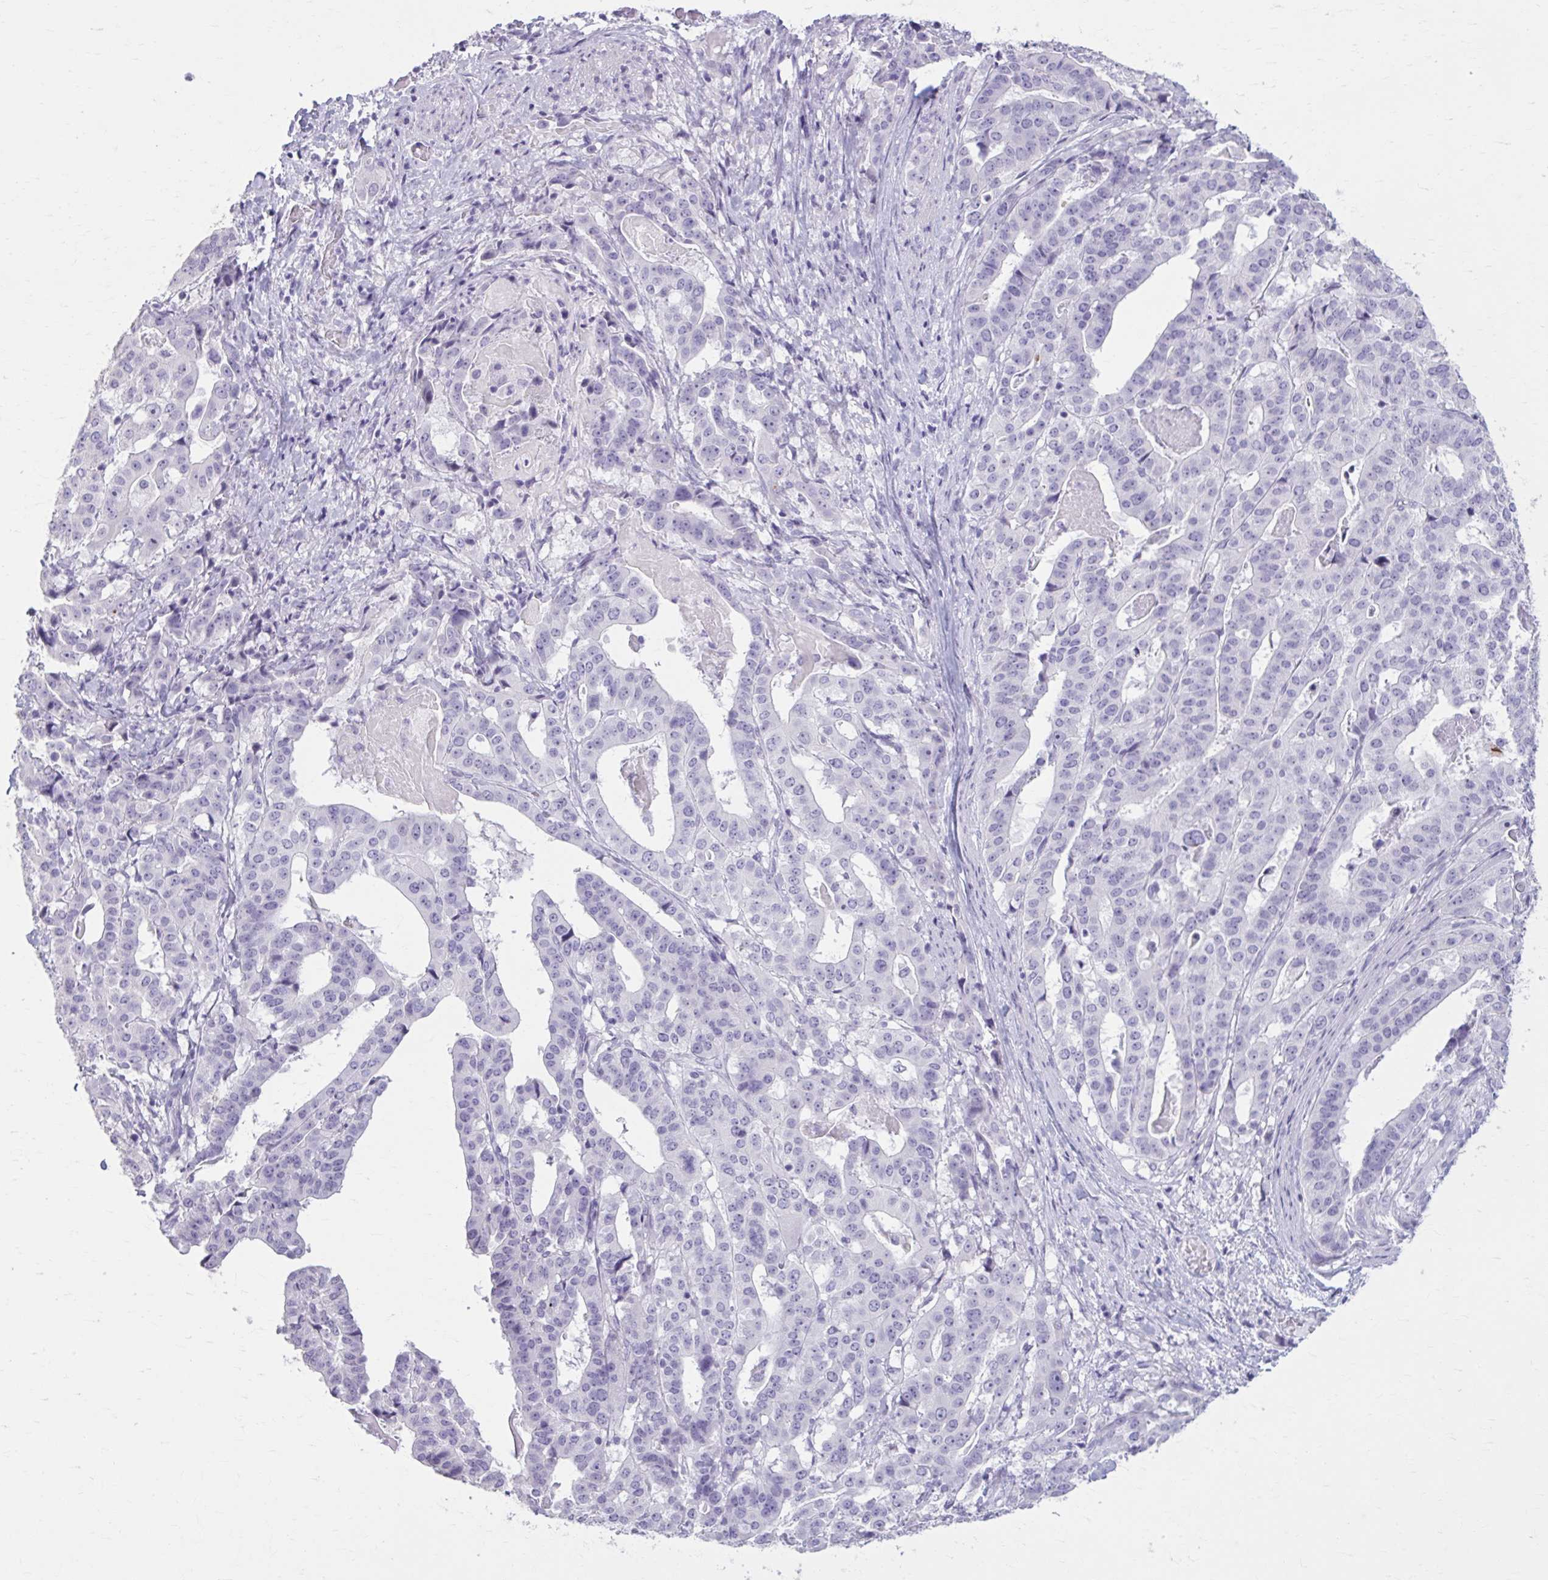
{"staining": {"intensity": "negative", "quantity": "none", "location": "none"}, "tissue": "stomach cancer", "cell_type": "Tumor cells", "image_type": "cancer", "snomed": [{"axis": "morphology", "description": "Adenocarcinoma, NOS"}, {"axis": "topography", "description": "Stomach"}], "caption": "A photomicrograph of stomach adenocarcinoma stained for a protein reveals no brown staining in tumor cells. The staining was performed using DAB (3,3'-diaminobenzidine) to visualize the protein expression in brown, while the nuclei were stained in blue with hematoxylin (Magnification: 20x).", "gene": "OR4B1", "patient": {"sex": "male", "age": 48}}